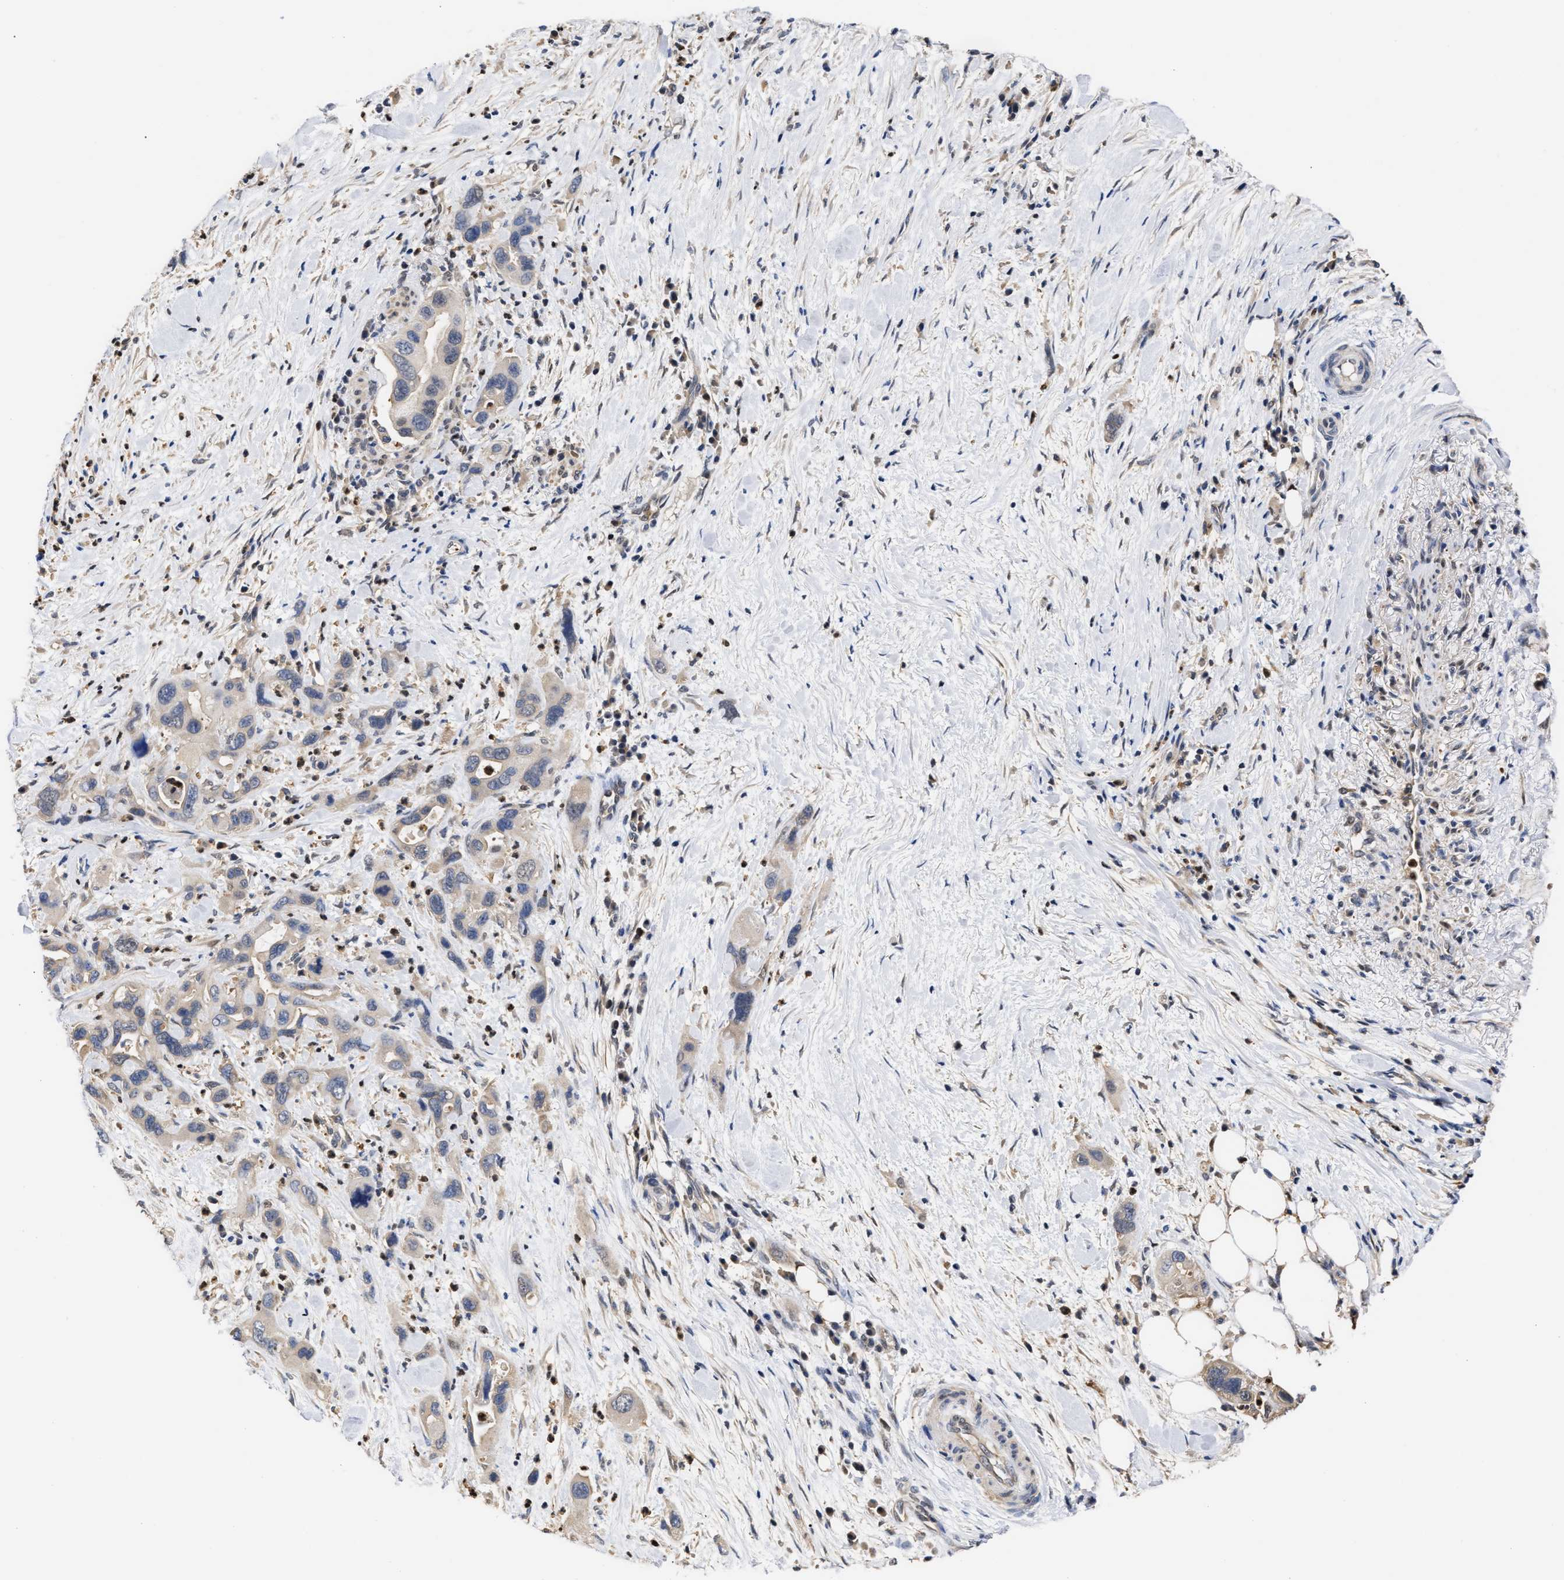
{"staining": {"intensity": "negative", "quantity": "none", "location": "none"}, "tissue": "pancreatic cancer", "cell_type": "Tumor cells", "image_type": "cancer", "snomed": [{"axis": "morphology", "description": "Adenocarcinoma, NOS"}, {"axis": "topography", "description": "Pancreas"}], "caption": "This histopathology image is of pancreatic cancer stained with immunohistochemistry to label a protein in brown with the nuclei are counter-stained blue. There is no expression in tumor cells.", "gene": "KLHDC1", "patient": {"sex": "female", "age": 70}}